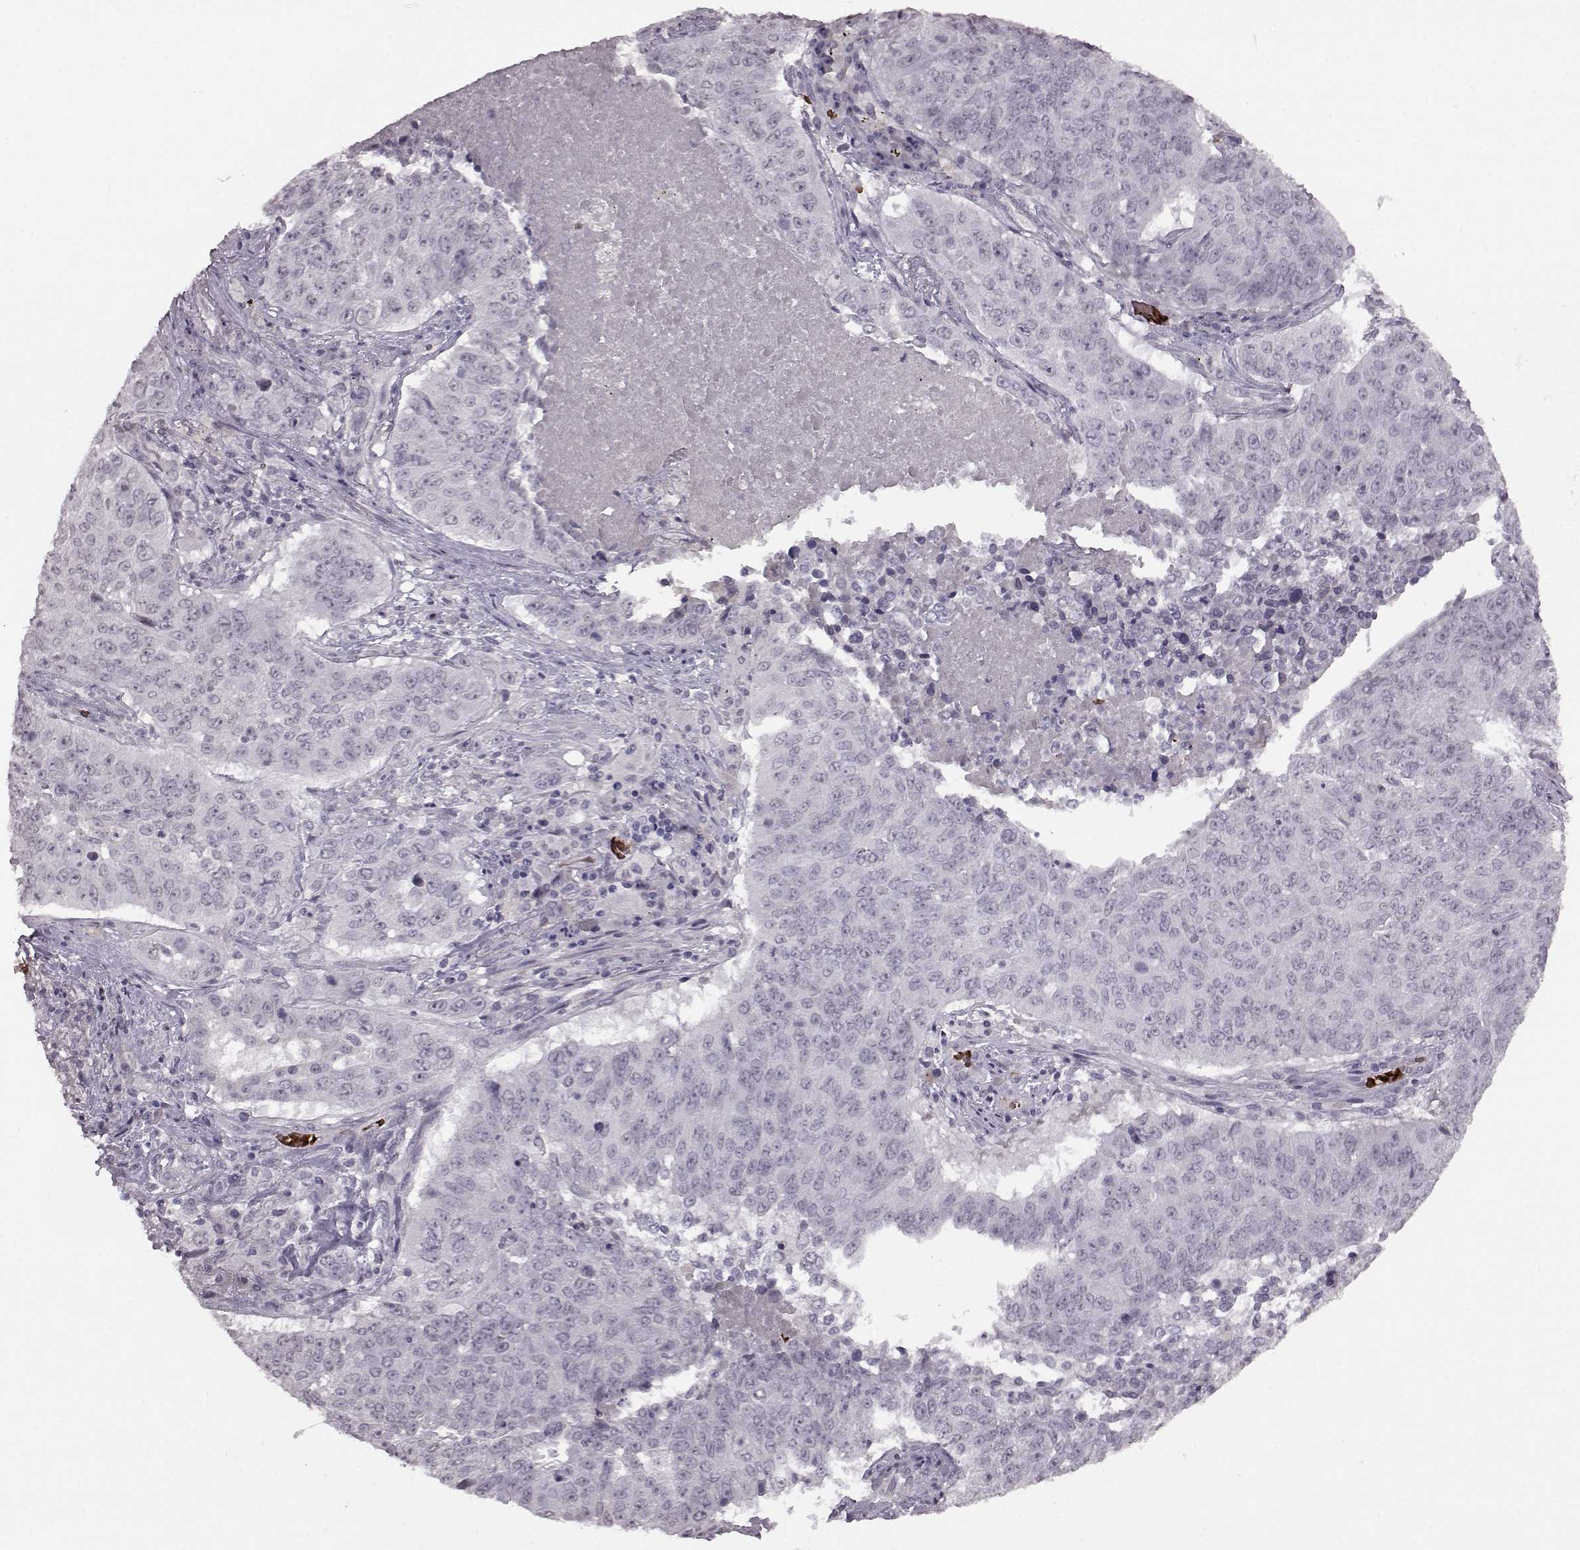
{"staining": {"intensity": "negative", "quantity": "none", "location": "none"}, "tissue": "lung cancer", "cell_type": "Tumor cells", "image_type": "cancer", "snomed": [{"axis": "morphology", "description": "Normal tissue, NOS"}, {"axis": "morphology", "description": "Squamous cell carcinoma, NOS"}, {"axis": "topography", "description": "Bronchus"}, {"axis": "topography", "description": "Lung"}], "caption": "Tumor cells show no significant protein staining in squamous cell carcinoma (lung).", "gene": "PROP1", "patient": {"sex": "male", "age": 64}}